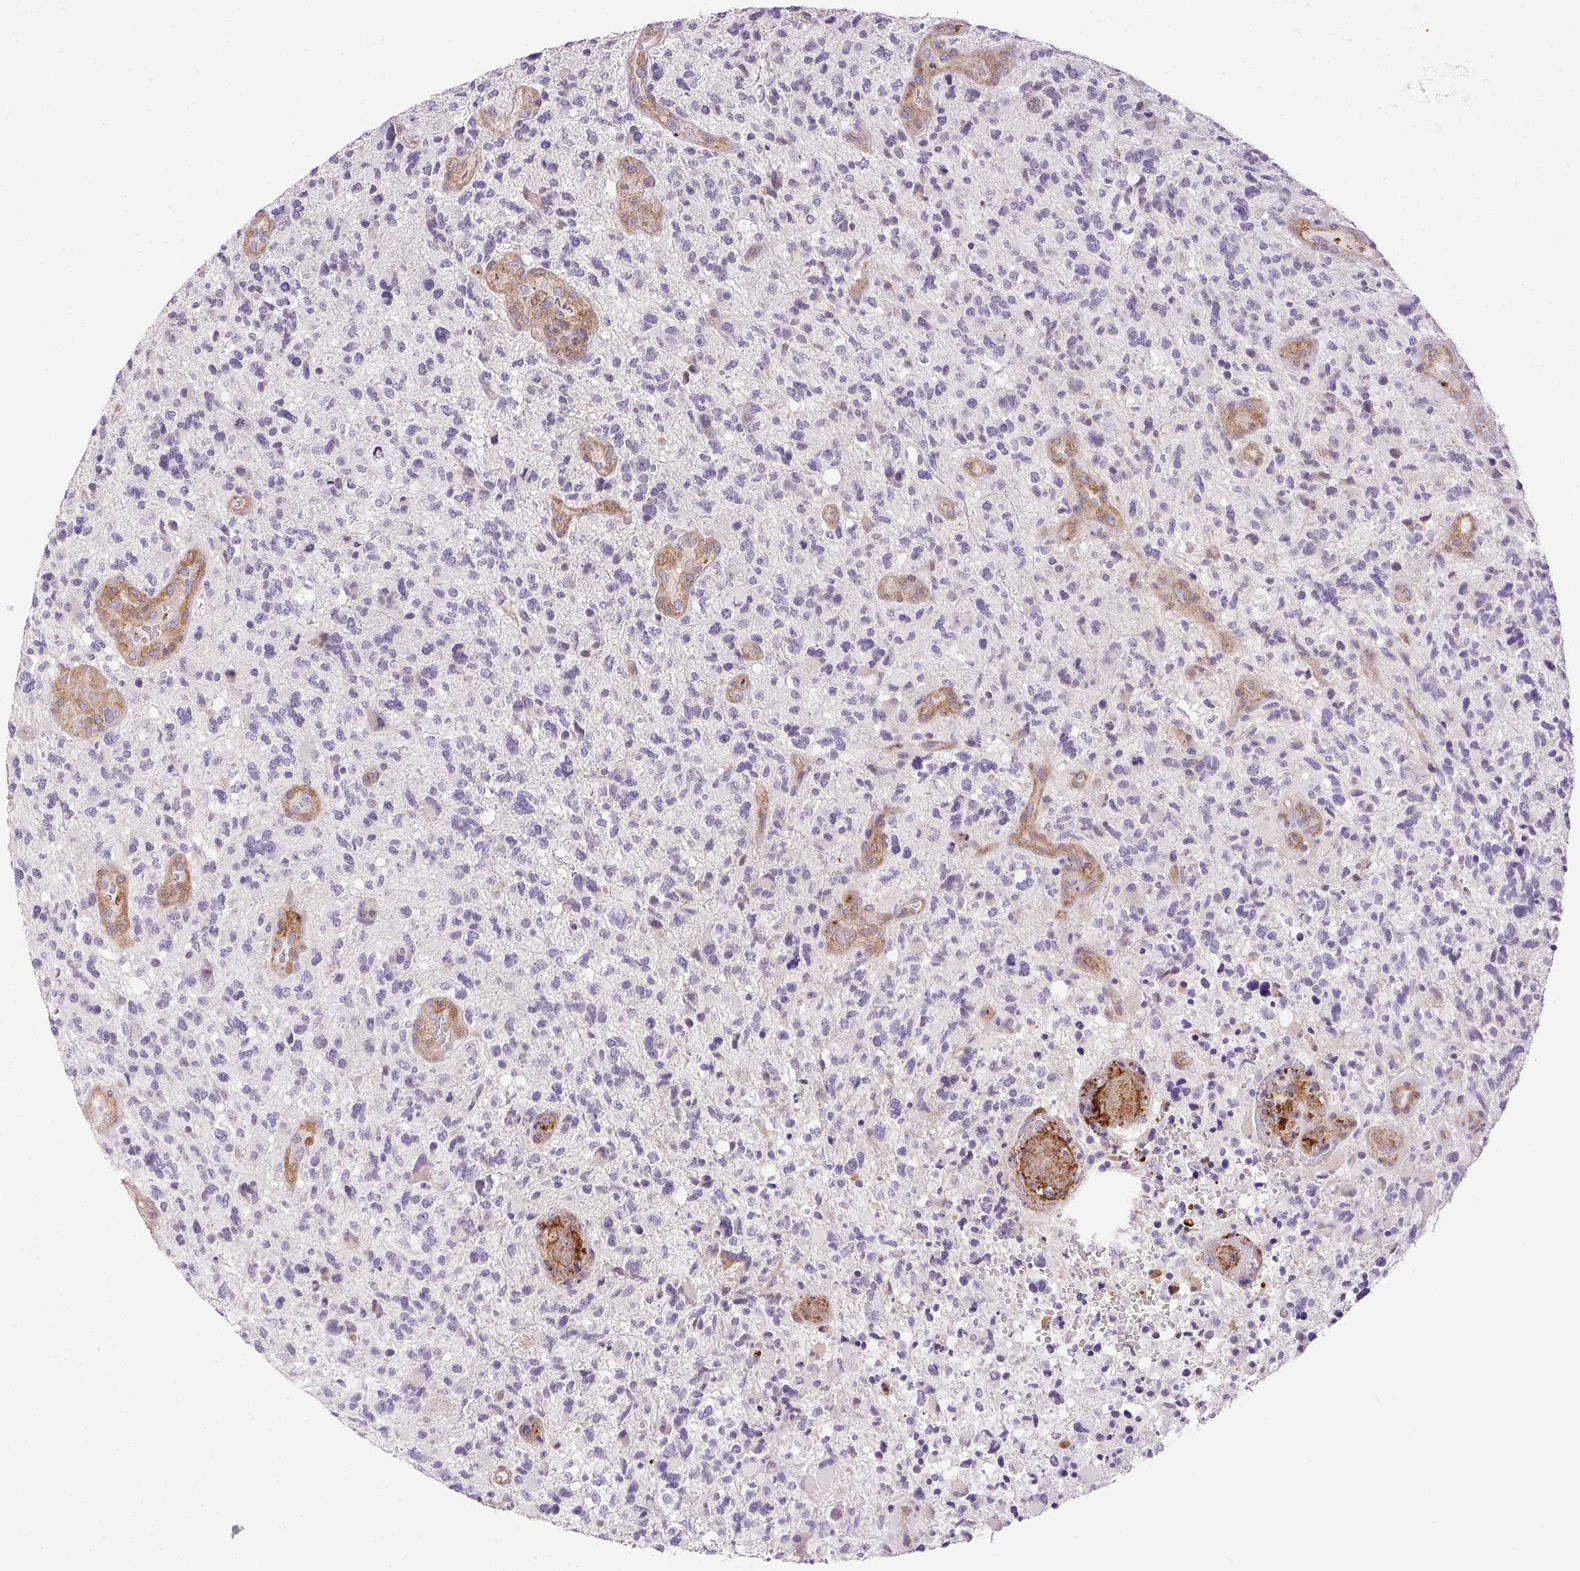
{"staining": {"intensity": "negative", "quantity": "none", "location": "none"}, "tissue": "glioma", "cell_type": "Tumor cells", "image_type": "cancer", "snomed": [{"axis": "morphology", "description": "Glioma, malignant, High grade"}, {"axis": "topography", "description": "Brain"}], "caption": "Immunohistochemistry of glioma shows no staining in tumor cells.", "gene": "PRL", "patient": {"sex": "female", "age": 71}}